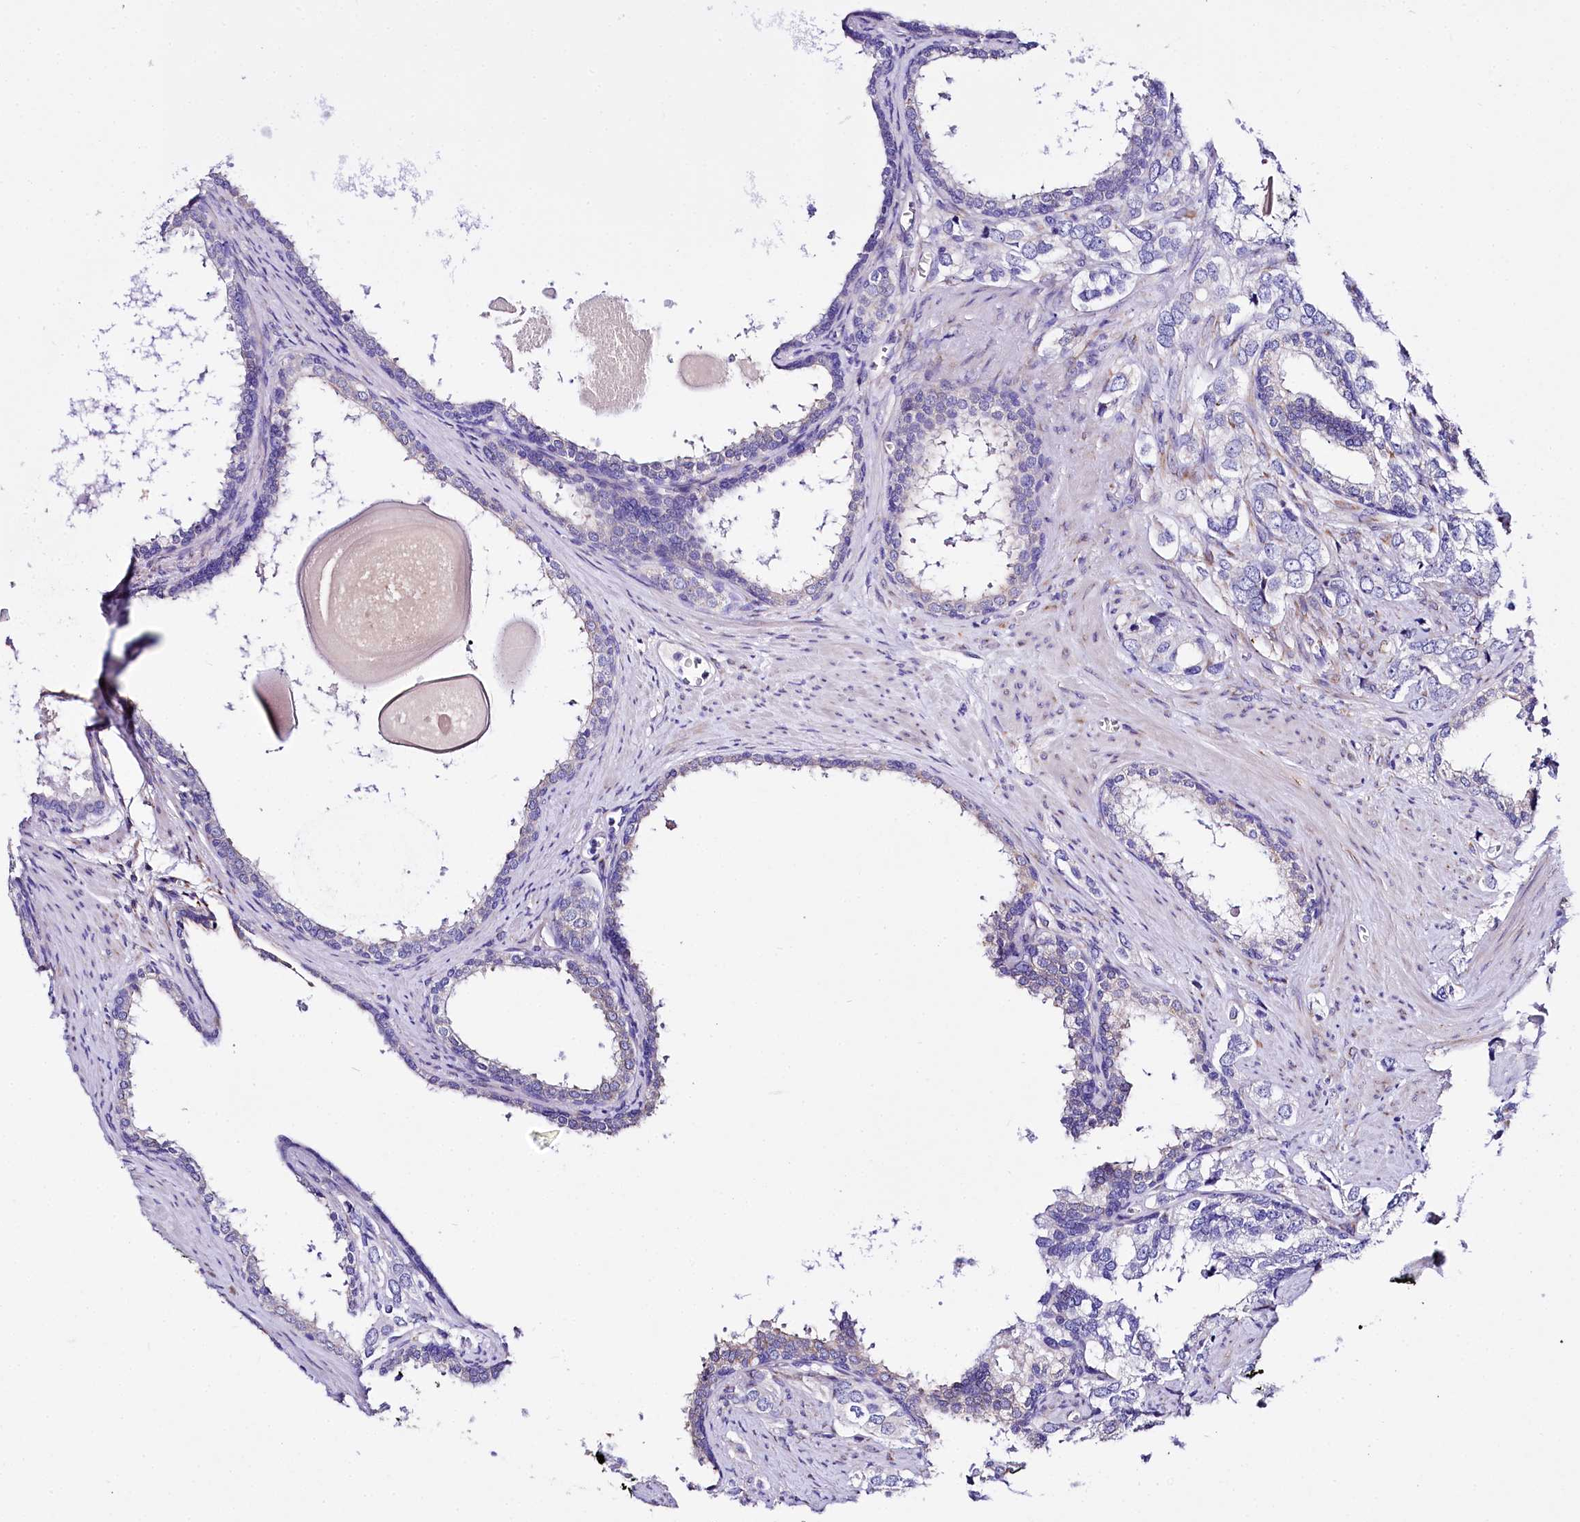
{"staining": {"intensity": "negative", "quantity": "none", "location": "none"}, "tissue": "prostate cancer", "cell_type": "Tumor cells", "image_type": "cancer", "snomed": [{"axis": "morphology", "description": "Adenocarcinoma, High grade"}, {"axis": "topography", "description": "Prostate"}], "caption": "Tumor cells show no significant positivity in adenocarcinoma (high-grade) (prostate).", "gene": "A2ML1", "patient": {"sex": "male", "age": 66}}